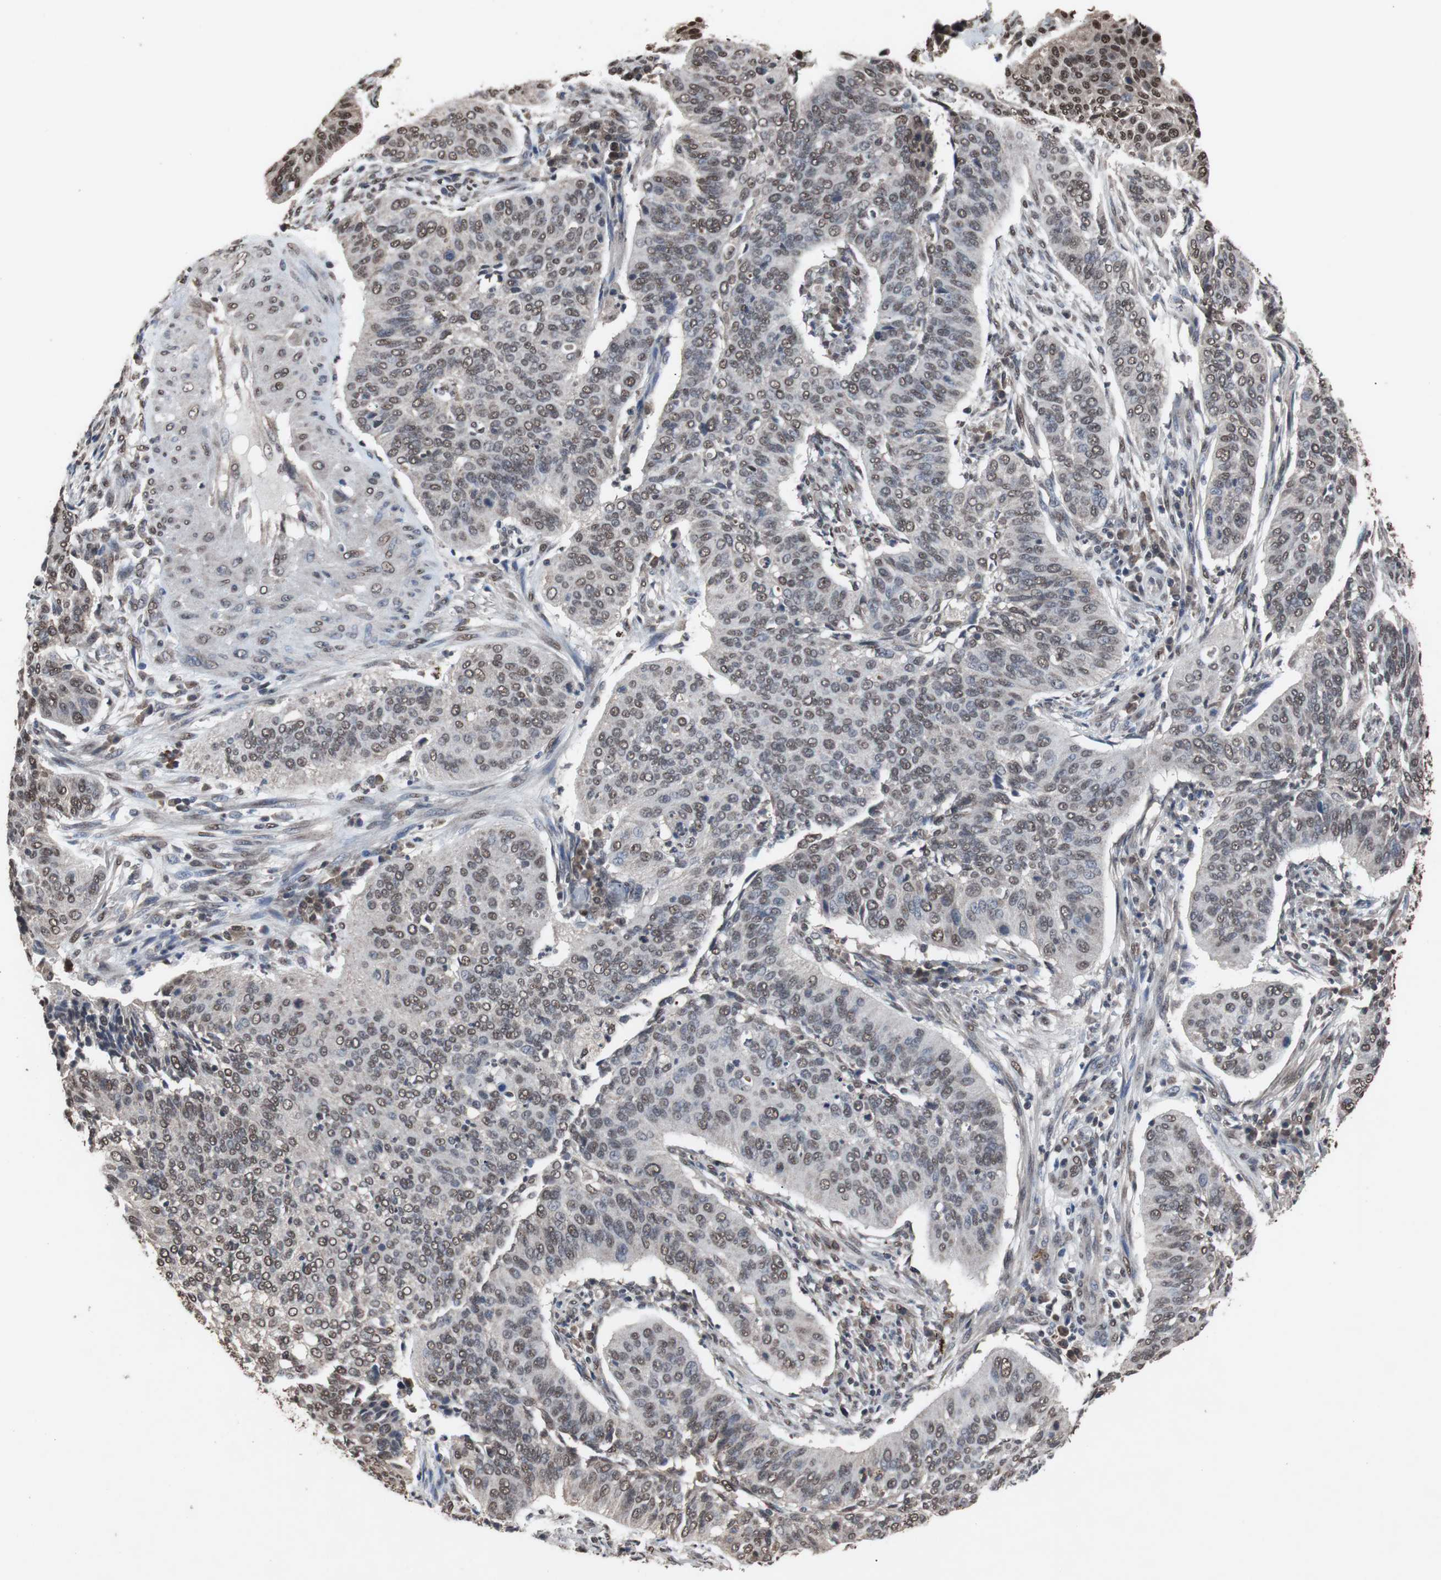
{"staining": {"intensity": "moderate", "quantity": ">75%", "location": "nuclear"}, "tissue": "cervical cancer", "cell_type": "Tumor cells", "image_type": "cancer", "snomed": [{"axis": "morphology", "description": "Squamous cell carcinoma, NOS"}, {"axis": "topography", "description": "Cervix"}], "caption": "Protein staining of cervical squamous cell carcinoma tissue demonstrates moderate nuclear expression in approximately >75% of tumor cells. The staining was performed using DAB, with brown indicating positive protein expression. Nuclei are stained blue with hematoxylin.", "gene": "MED27", "patient": {"sex": "female", "age": 39}}